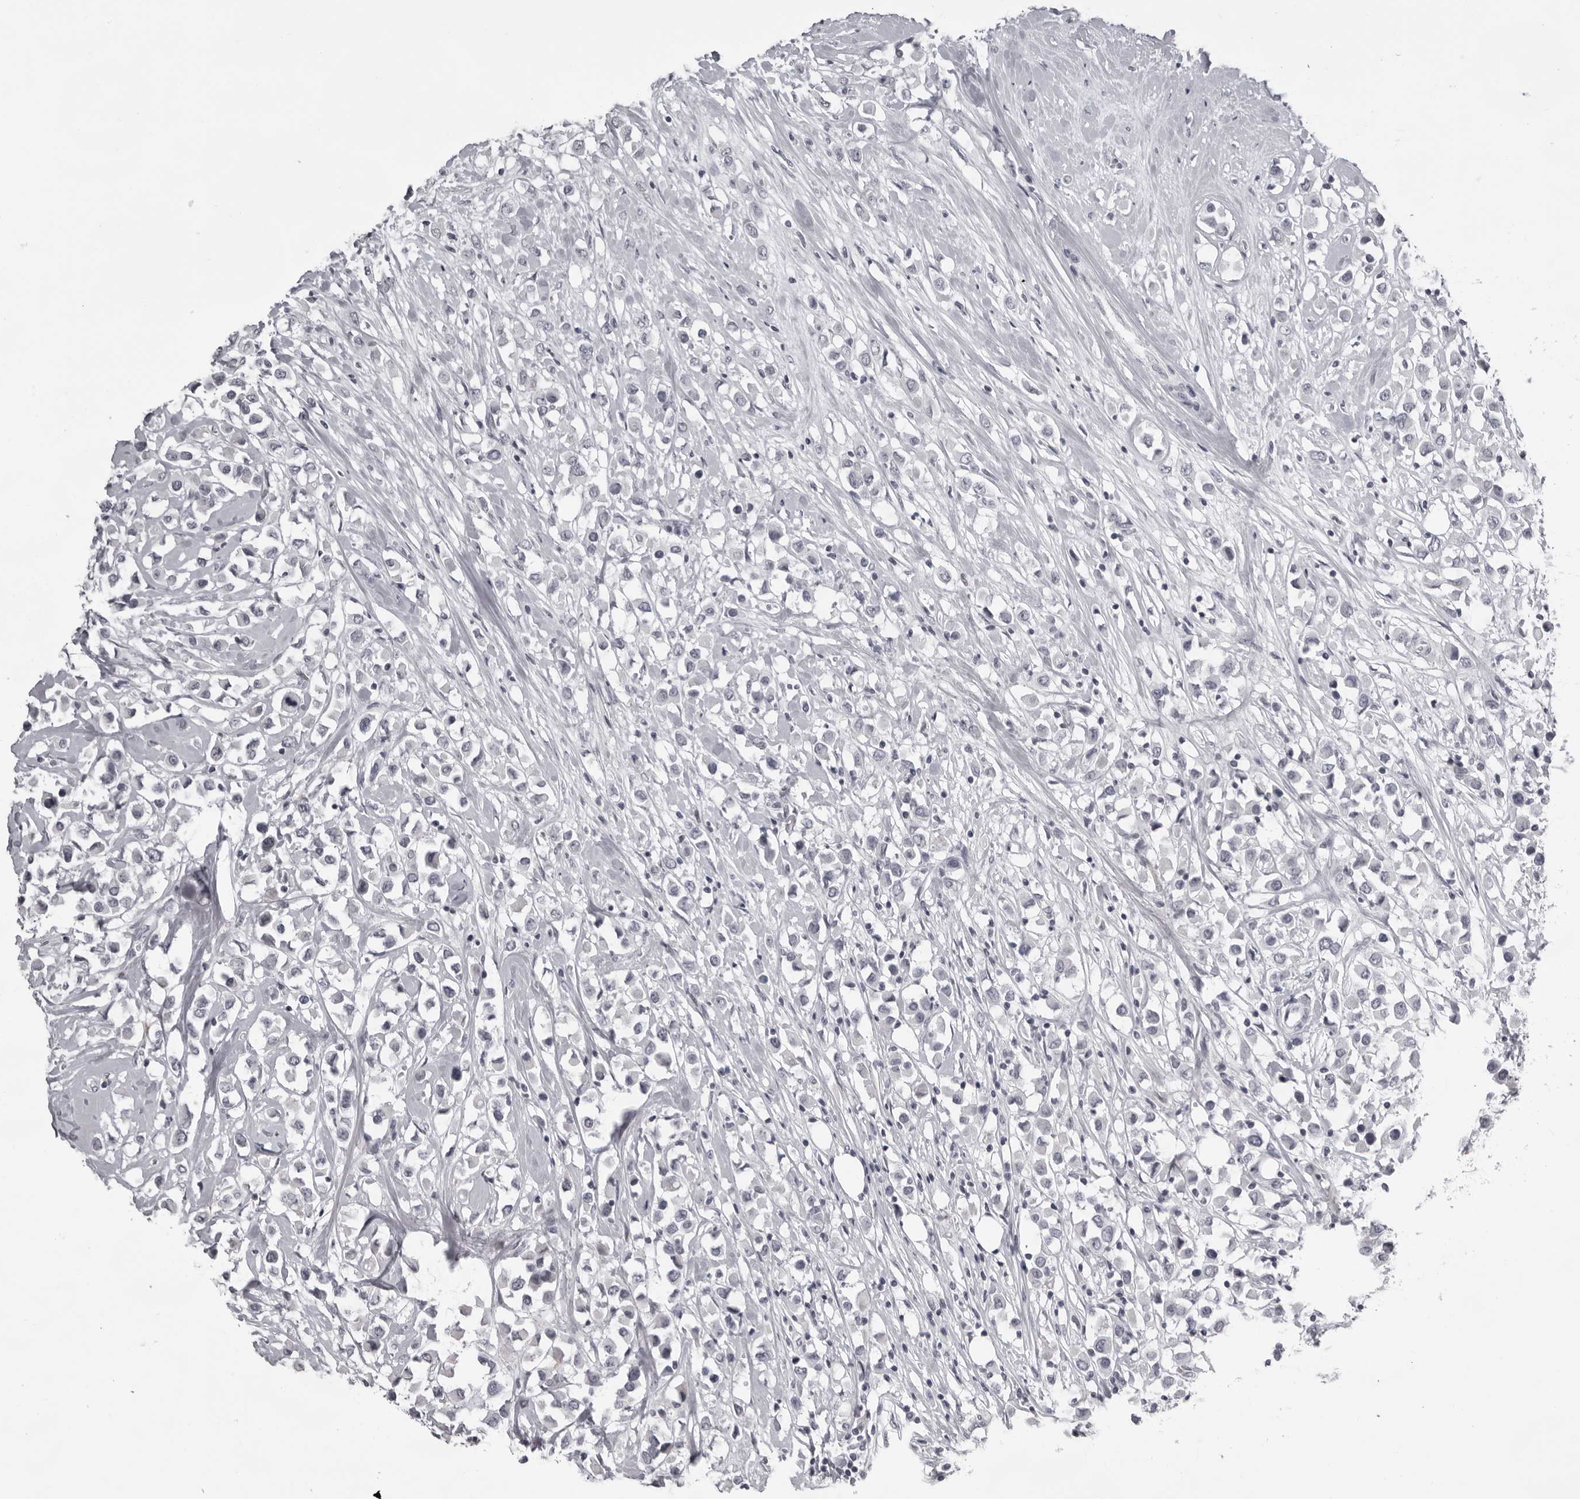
{"staining": {"intensity": "negative", "quantity": "none", "location": "none"}, "tissue": "breast cancer", "cell_type": "Tumor cells", "image_type": "cancer", "snomed": [{"axis": "morphology", "description": "Duct carcinoma"}, {"axis": "topography", "description": "Breast"}], "caption": "The micrograph reveals no significant staining in tumor cells of breast cancer (intraductal carcinoma).", "gene": "NUDT18", "patient": {"sex": "female", "age": 61}}